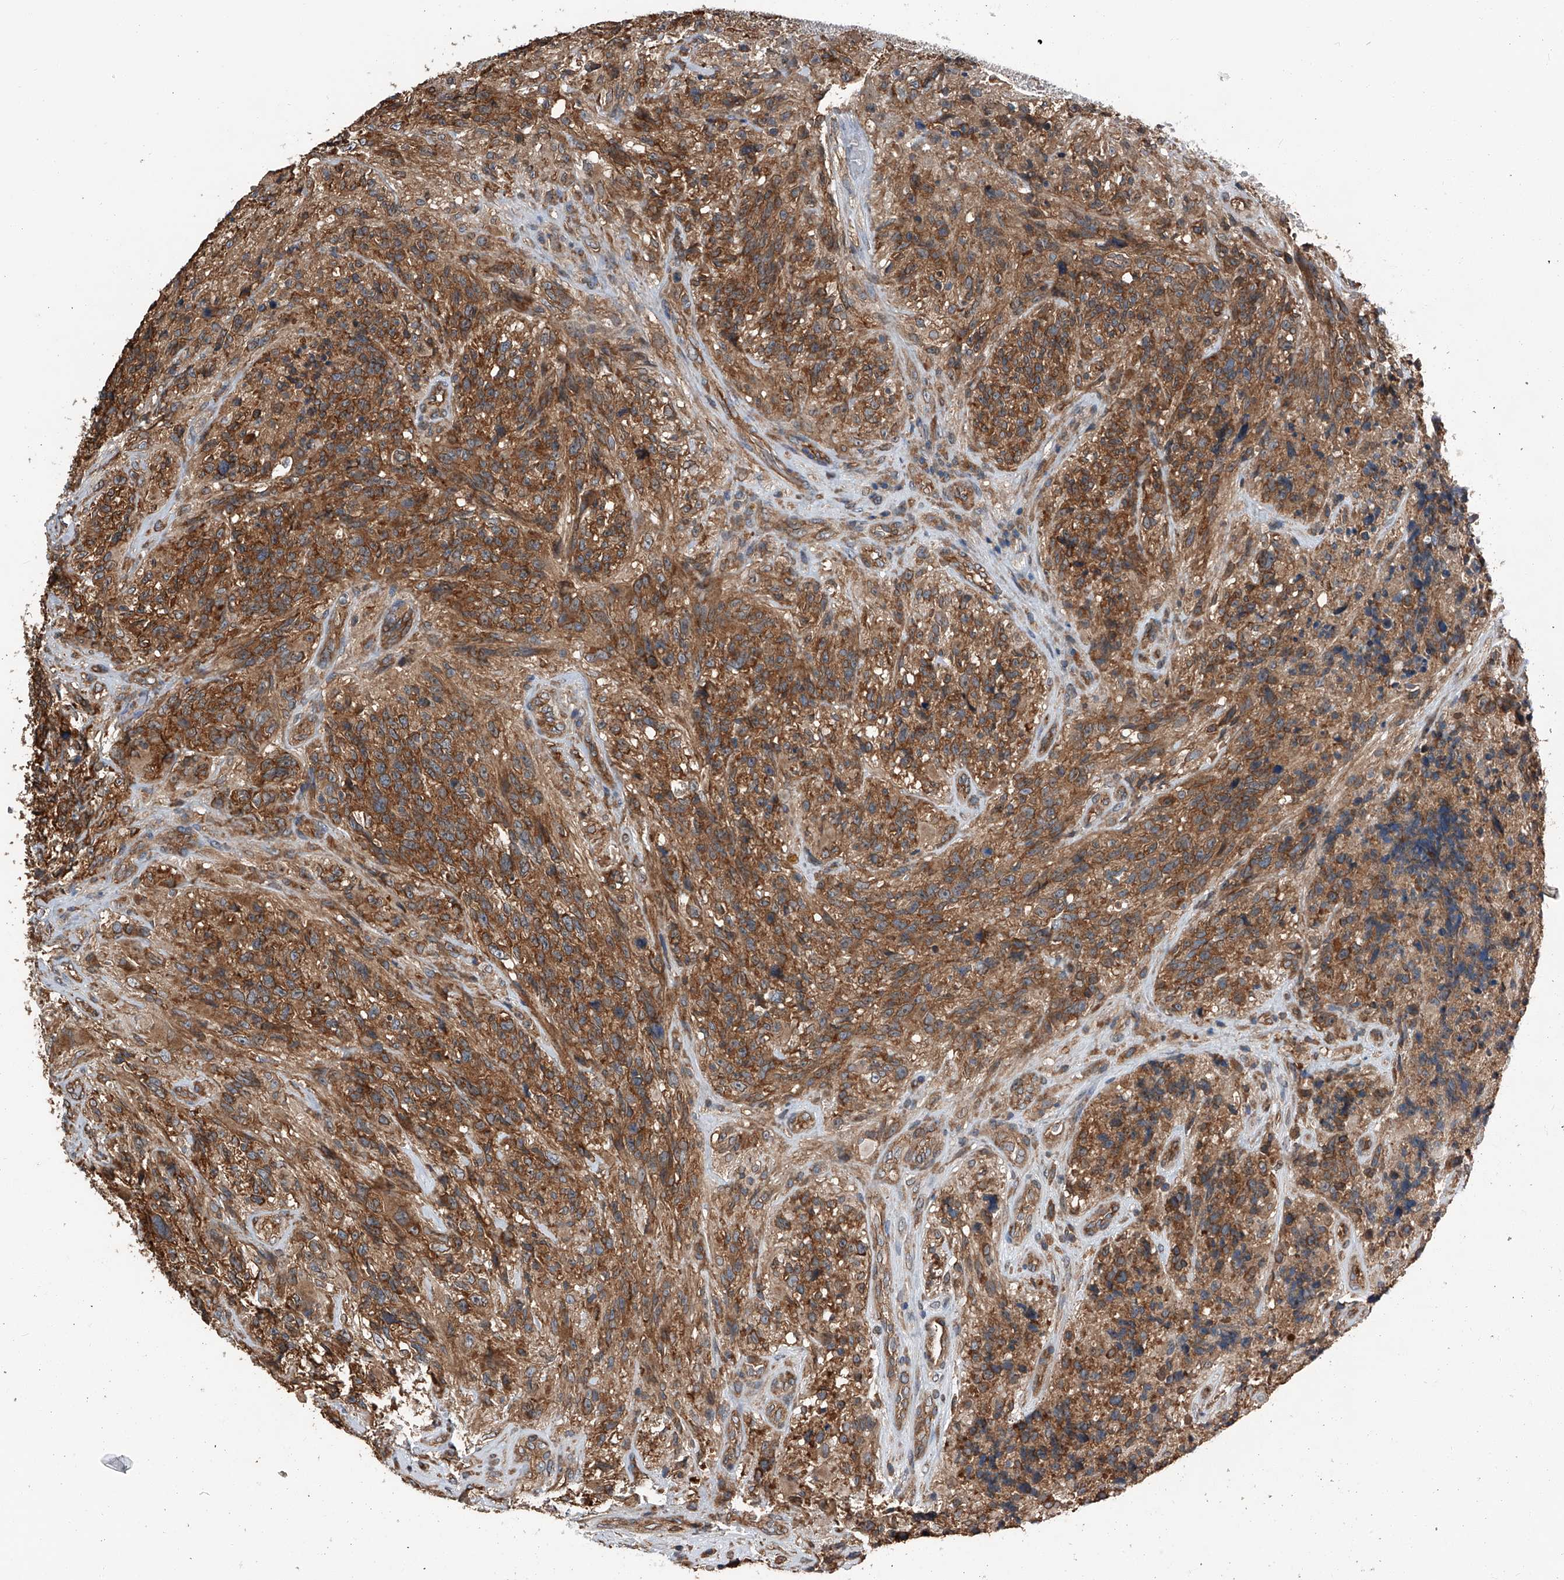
{"staining": {"intensity": "moderate", "quantity": ">75%", "location": "cytoplasmic/membranous"}, "tissue": "glioma", "cell_type": "Tumor cells", "image_type": "cancer", "snomed": [{"axis": "morphology", "description": "Glioma, malignant, High grade"}, {"axis": "topography", "description": "Brain"}], "caption": "About >75% of tumor cells in glioma show moderate cytoplasmic/membranous protein positivity as visualized by brown immunohistochemical staining.", "gene": "KCNJ2", "patient": {"sex": "male", "age": 69}}